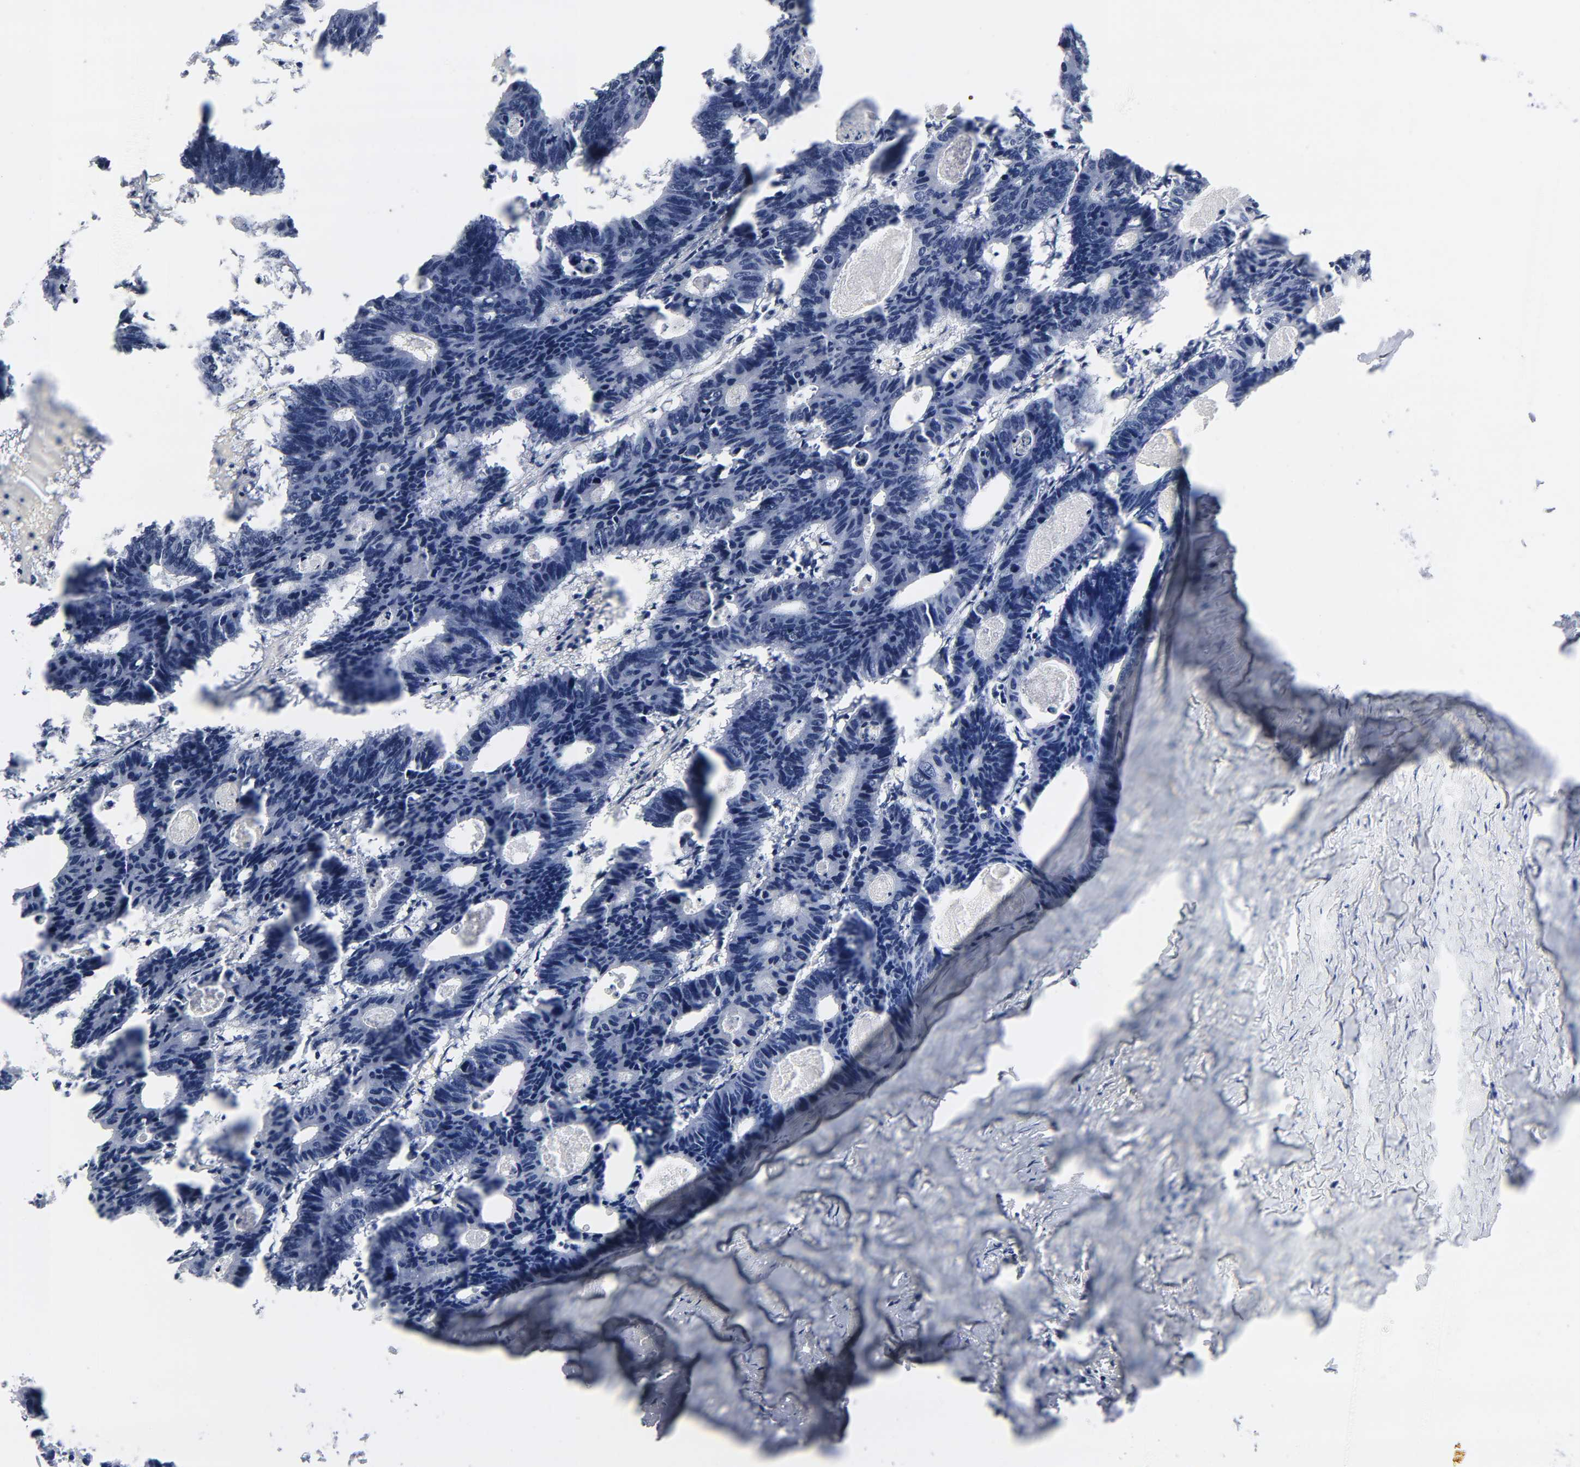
{"staining": {"intensity": "negative", "quantity": "none", "location": "none"}, "tissue": "colorectal cancer", "cell_type": "Tumor cells", "image_type": "cancer", "snomed": [{"axis": "morphology", "description": "Adenocarcinoma, NOS"}, {"axis": "topography", "description": "Colon"}], "caption": "Colorectal cancer (adenocarcinoma) was stained to show a protein in brown. There is no significant staining in tumor cells.", "gene": "DIDO1", "patient": {"sex": "female", "age": 55}}